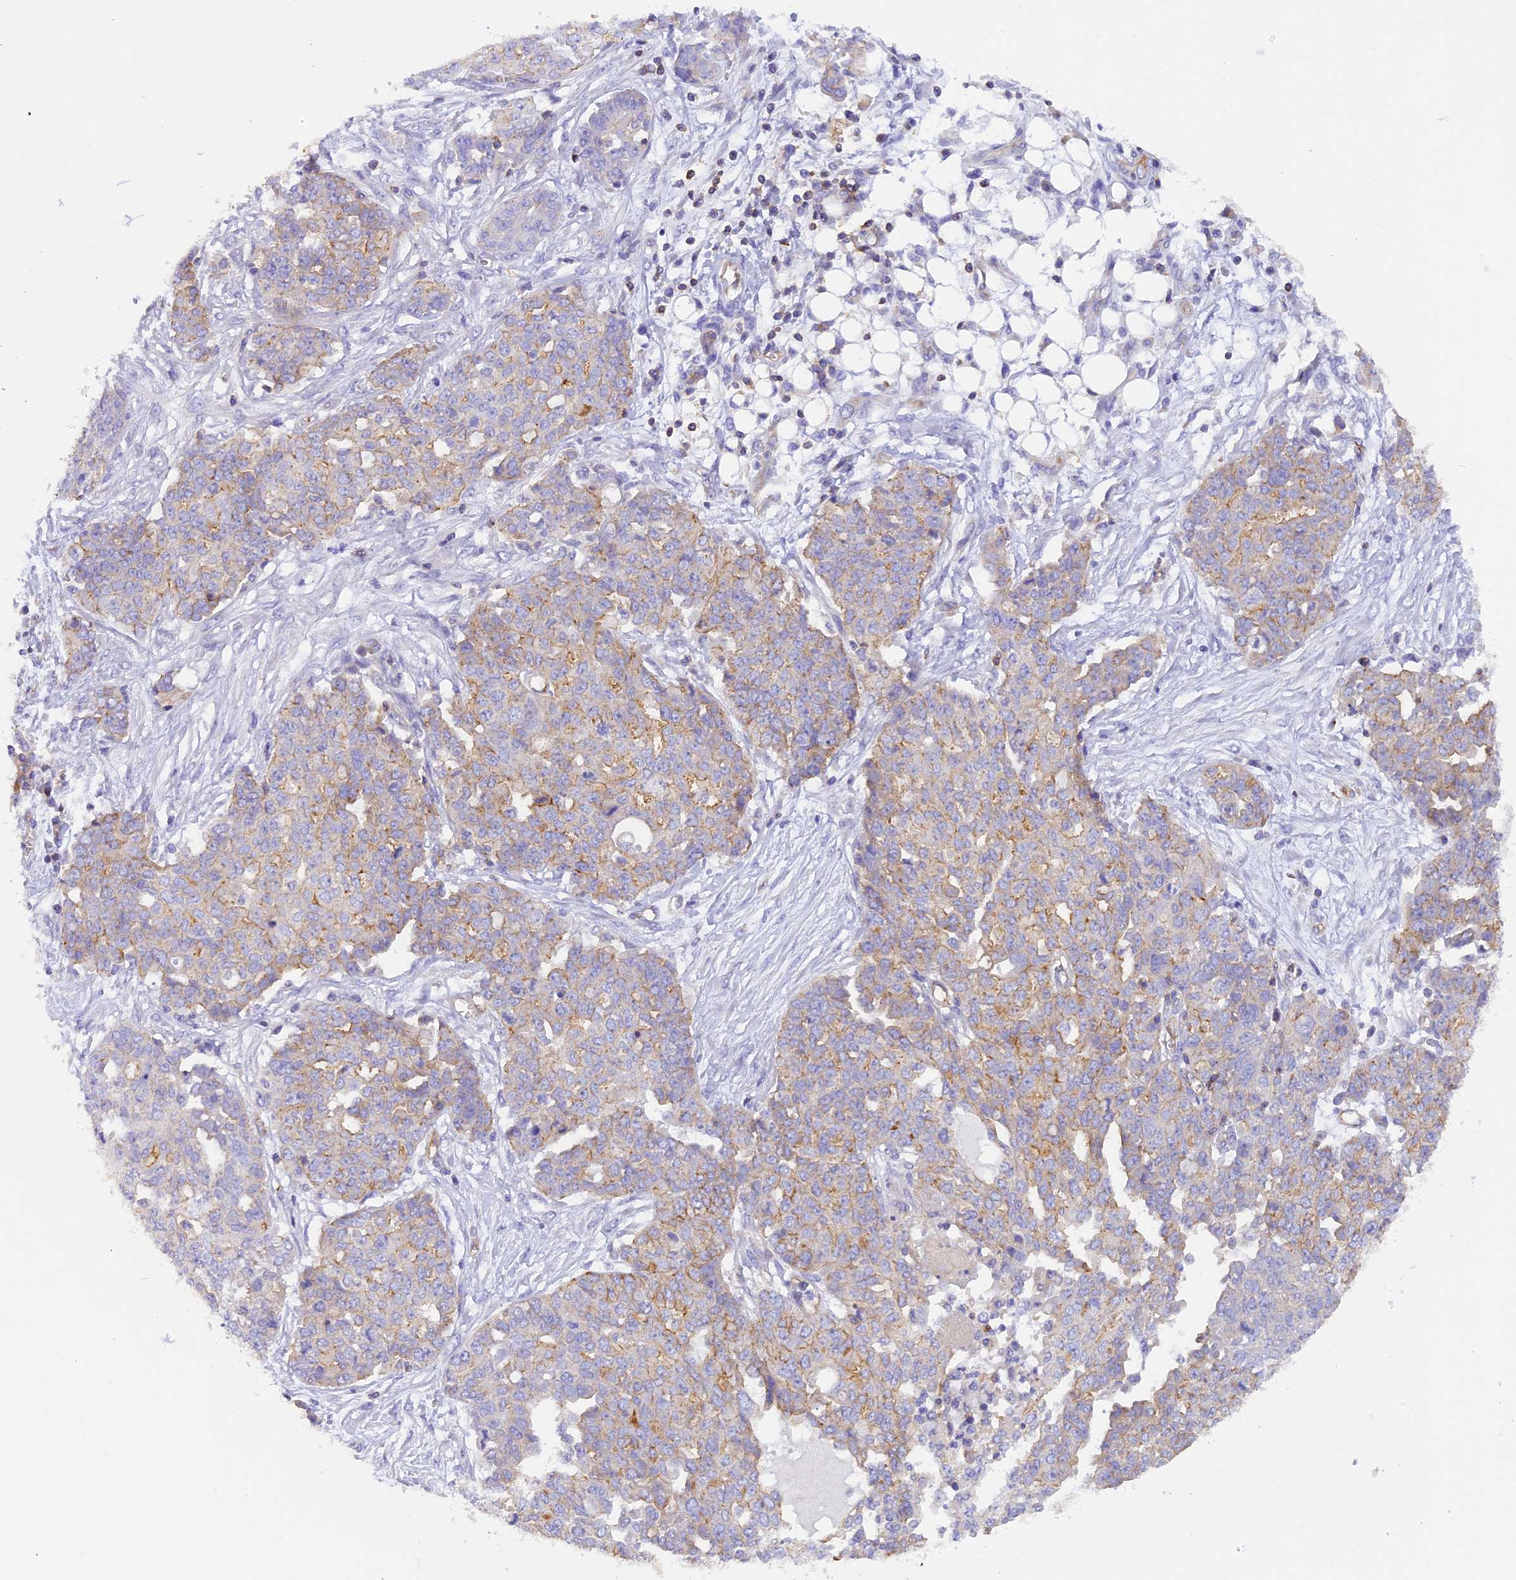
{"staining": {"intensity": "moderate", "quantity": "<25%", "location": "cytoplasmic/membranous"}, "tissue": "ovarian cancer", "cell_type": "Tumor cells", "image_type": "cancer", "snomed": [{"axis": "morphology", "description": "Cystadenocarcinoma, serous, NOS"}, {"axis": "topography", "description": "Soft tissue"}, {"axis": "topography", "description": "Ovary"}], "caption": "IHC (DAB) staining of ovarian serous cystadenocarcinoma exhibits moderate cytoplasmic/membranous protein staining in approximately <25% of tumor cells.", "gene": "FAM193A", "patient": {"sex": "female", "age": 57}}